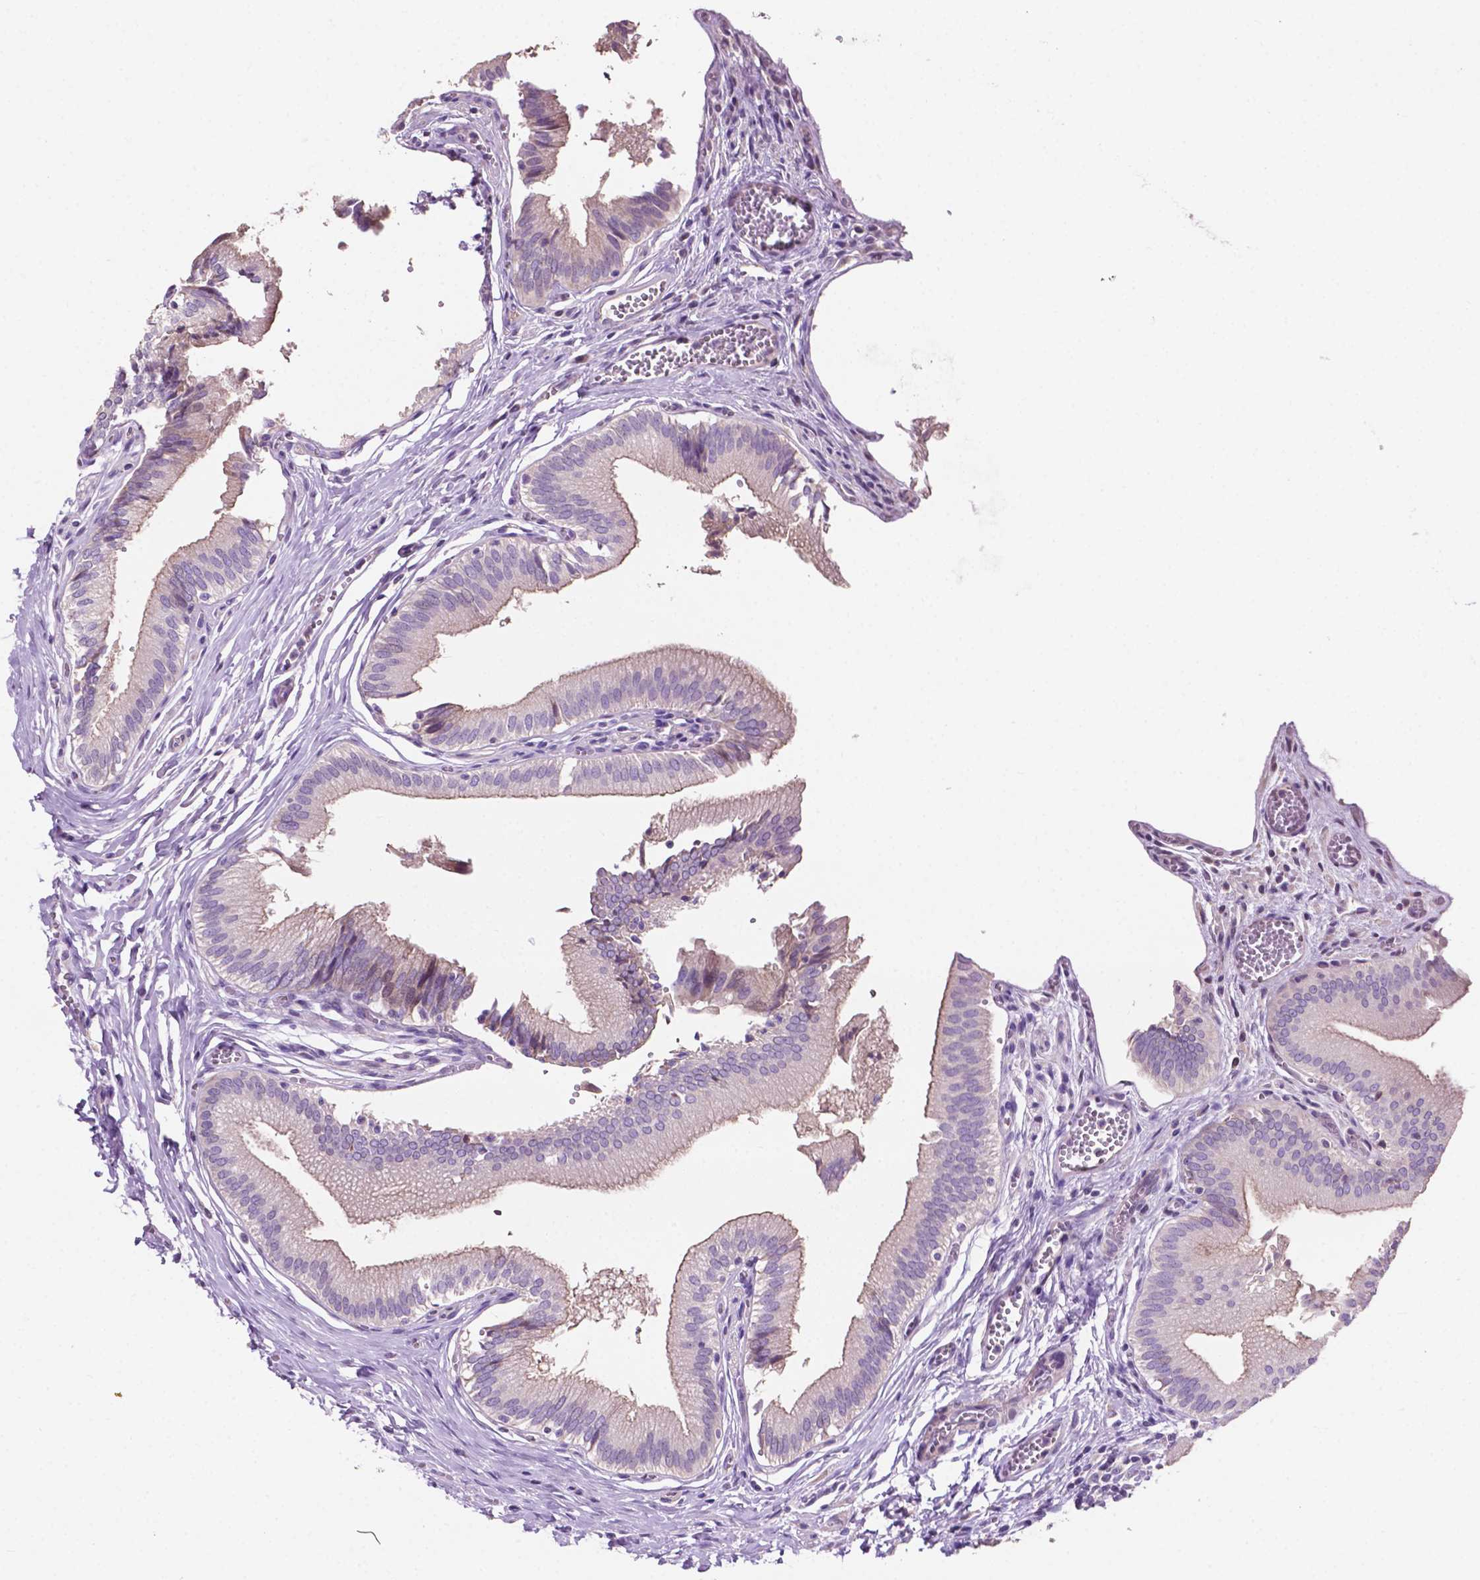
{"staining": {"intensity": "weak", "quantity": "25%-75%", "location": "cytoplasmic/membranous"}, "tissue": "gallbladder", "cell_type": "Glandular cells", "image_type": "normal", "snomed": [{"axis": "morphology", "description": "Normal tissue, NOS"}, {"axis": "topography", "description": "Gallbladder"}, {"axis": "topography", "description": "Peripheral nerve tissue"}], "caption": "Benign gallbladder reveals weak cytoplasmic/membranous staining in about 25%-75% of glandular cells, visualized by immunohistochemistry.", "gene": "CLDN17", "patient": {"sex": "male", "age": 17}}